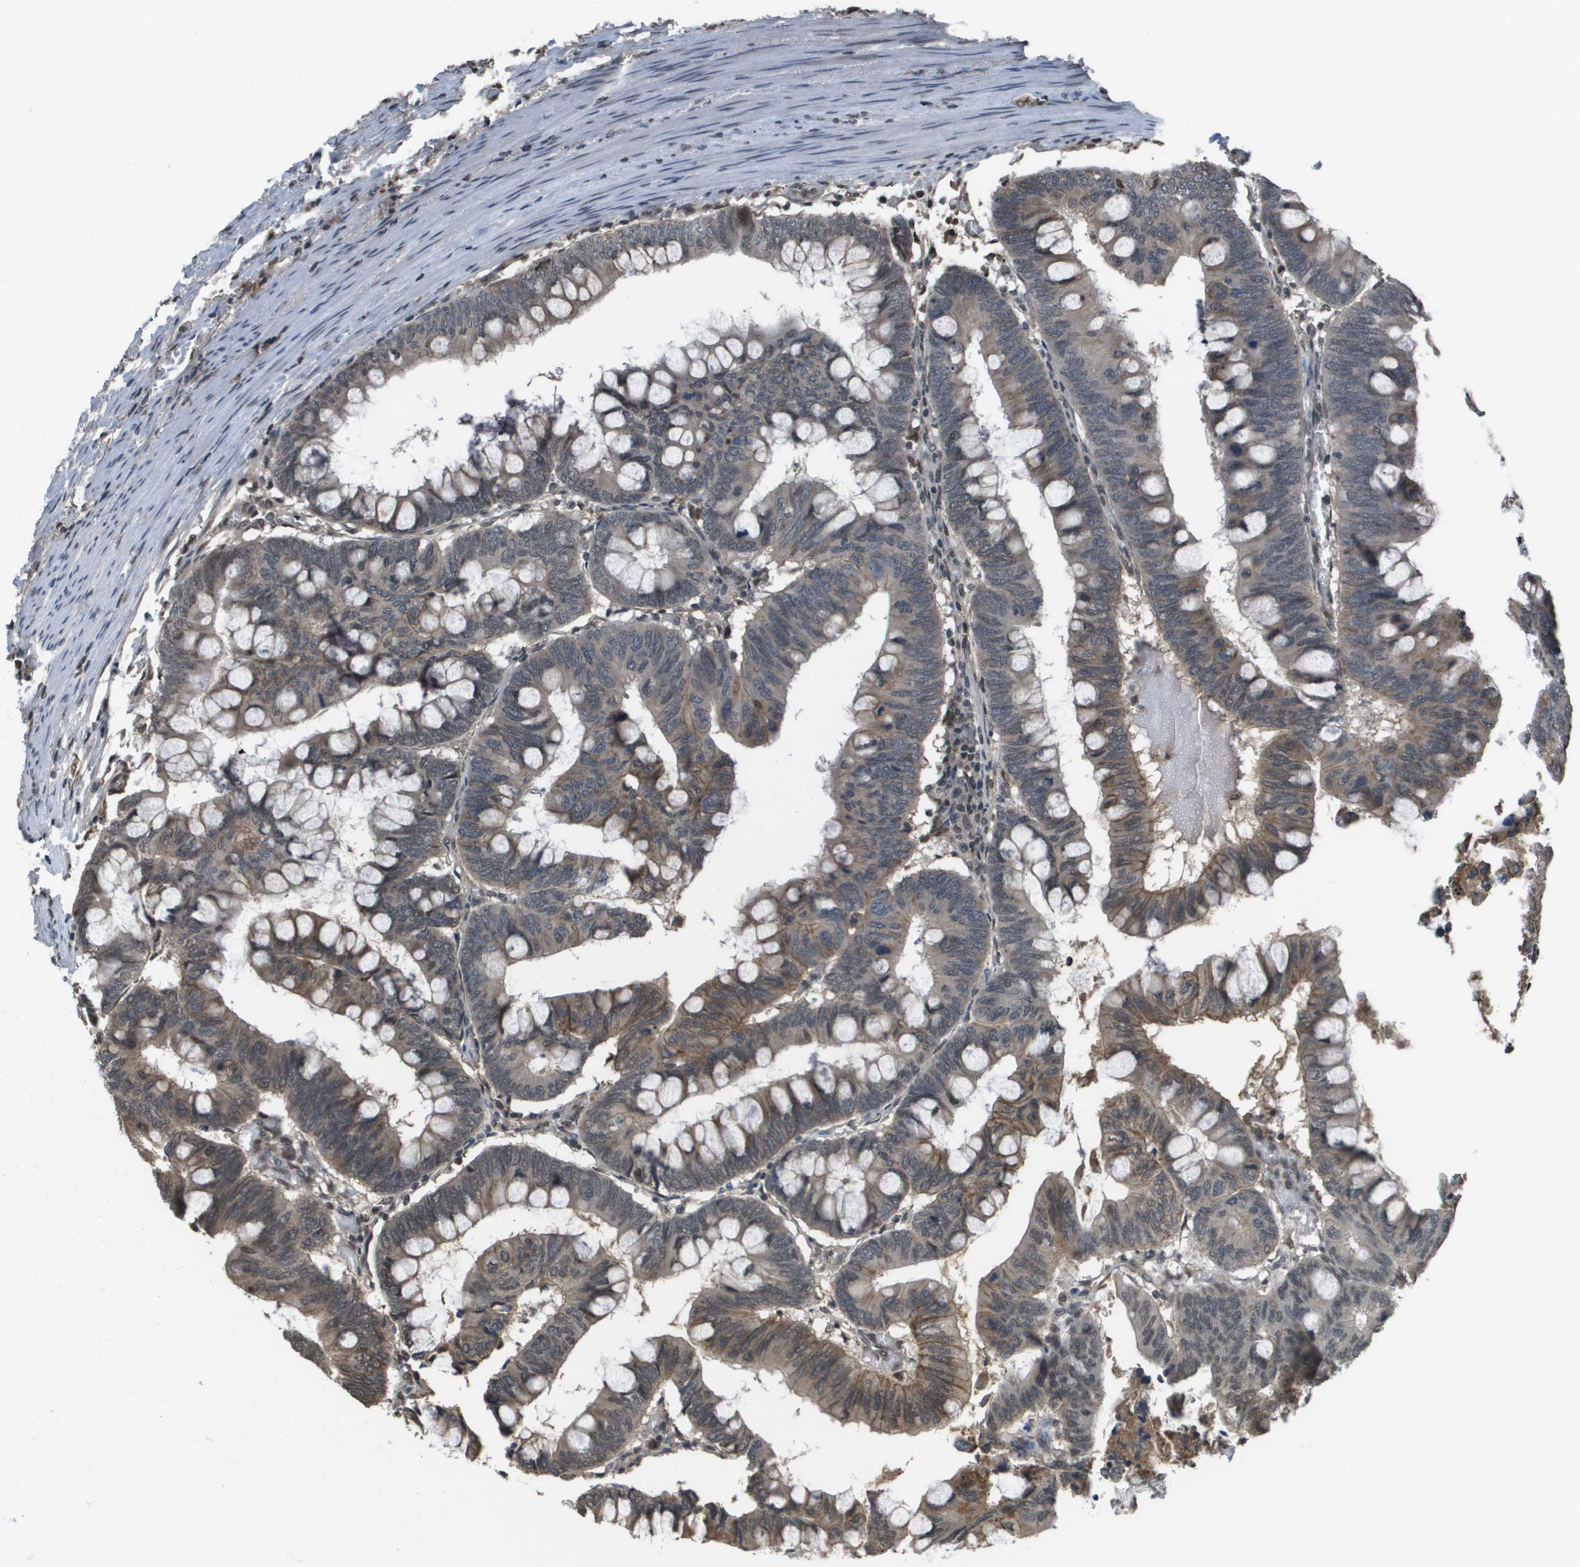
{"staining": {"intensity": "weak", "quantity": "25%-75%", "location": "cytoplasmic/membranous,nuclear"}, "tissue": "colorectal cancer", "cell_type": "Tumor cells", "image_type": "cancer", "snomed": [{"axis": "morphology", "description": "Normal tissue, NOS"}, {"axis": "morphology", "description": "Adenocarcinoma, NOS"}, {"axis": "topography", "description": "Rectum"}, {"axis": "topography", "description": "Peripheral nerve tissue"}], "caption": "High-power microscopy captured an immunohistochemistry photomicrograph of adenocarcinoma (colorectal), revealing weak cytoplasmic/membranous and nuclear positivity in about 25%-75% of tumor cells.", "gene": "NDRG2", "patient": {"sex": "male", "age": 92}}